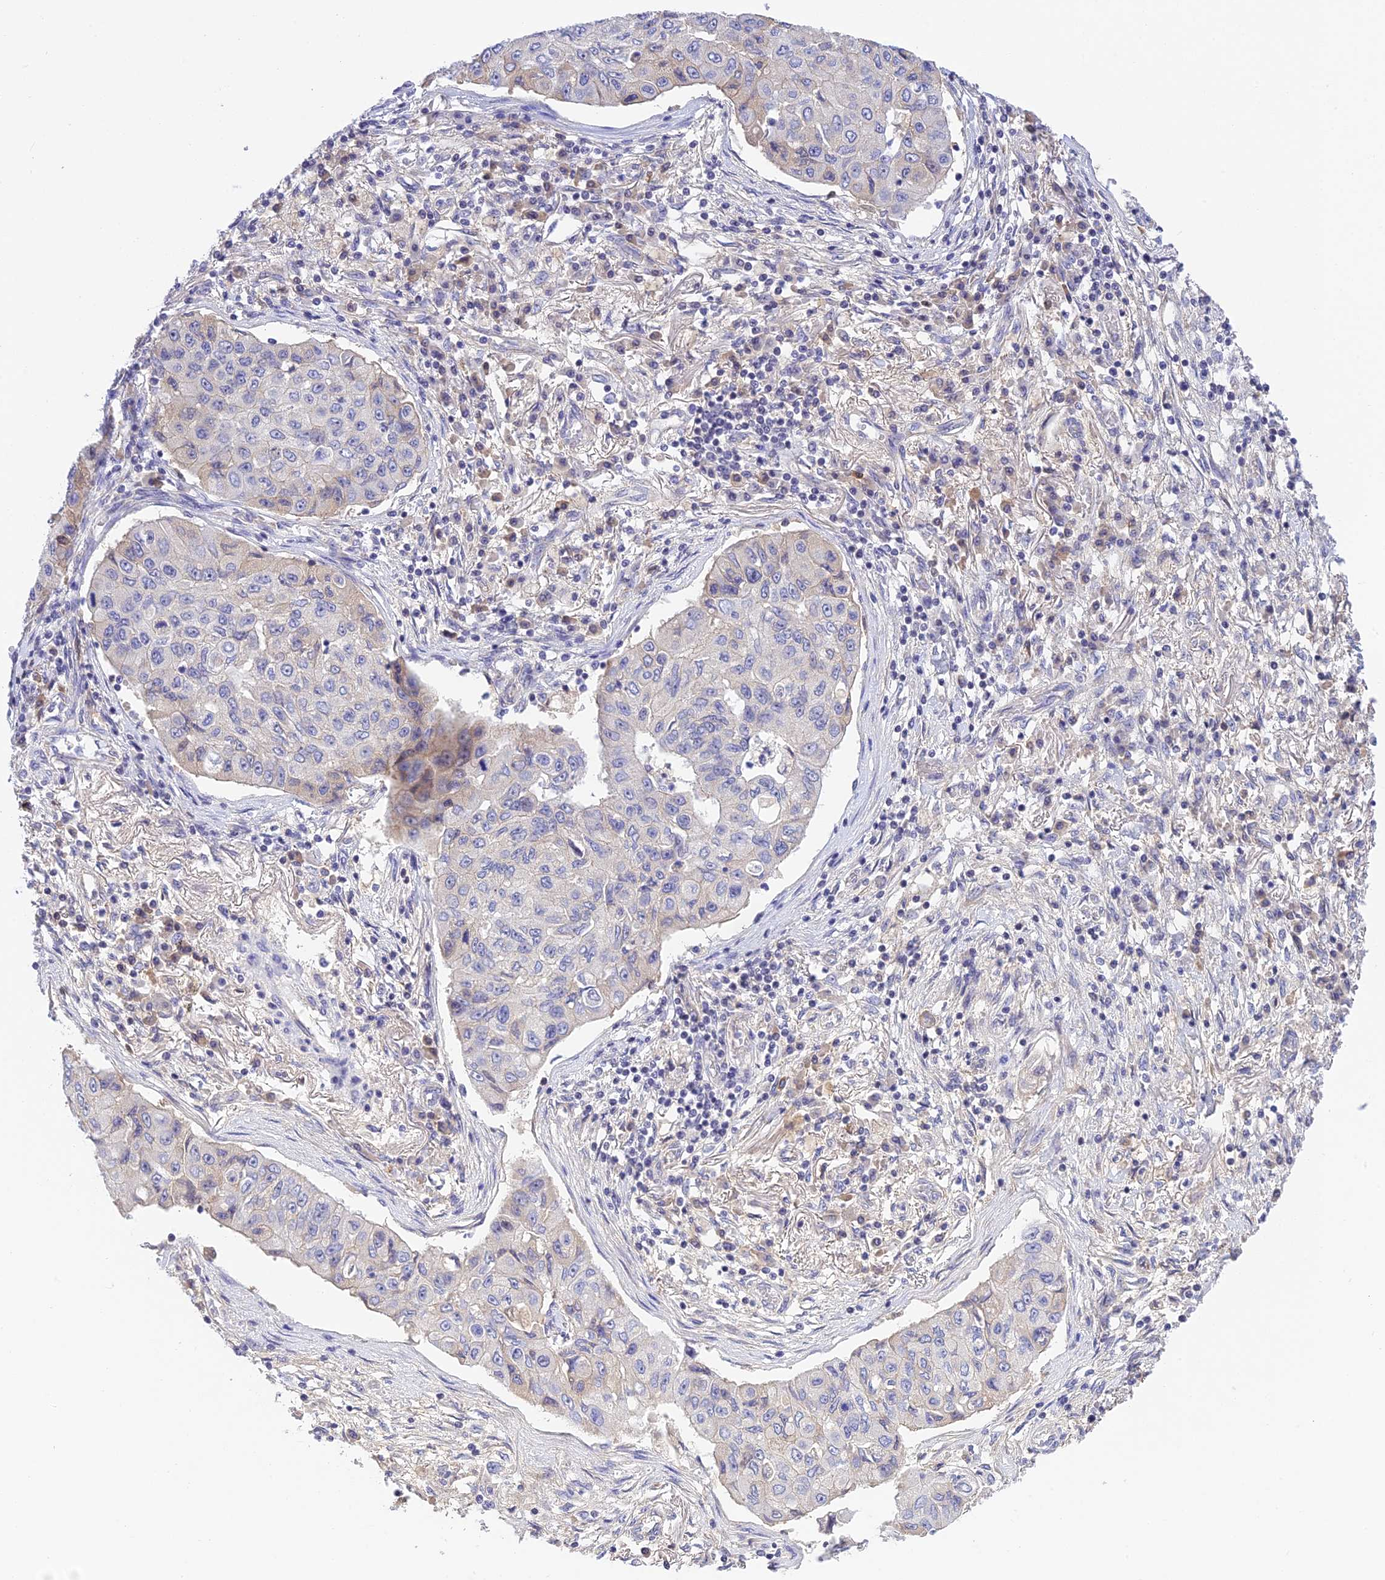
{"staining": {"intensity": "weak", "quantity": "<25%", "location": "cytoplasmic/membranous"}, "tissue": "lung cancer", "cell_type": "Tumor cells", "image_type": "cancer", "snomed": [{"axis": "morphology", "description": "Squamous cell carcinoma, NOS"}, {"axis": "topography", "description": "Lung"}], "caption": "High magnification brightfield microscopy of lung cancer (squamous cell carcinoma) stained with DAB (brown) and counterstained with hematoxylin (blue): tumor cells show no significant expression. (Immunohistochemistry (ihc), brightfield microscopy, high magnification).", "gene": "THAP11", "patient": {"sex": "male", "age": 74}}